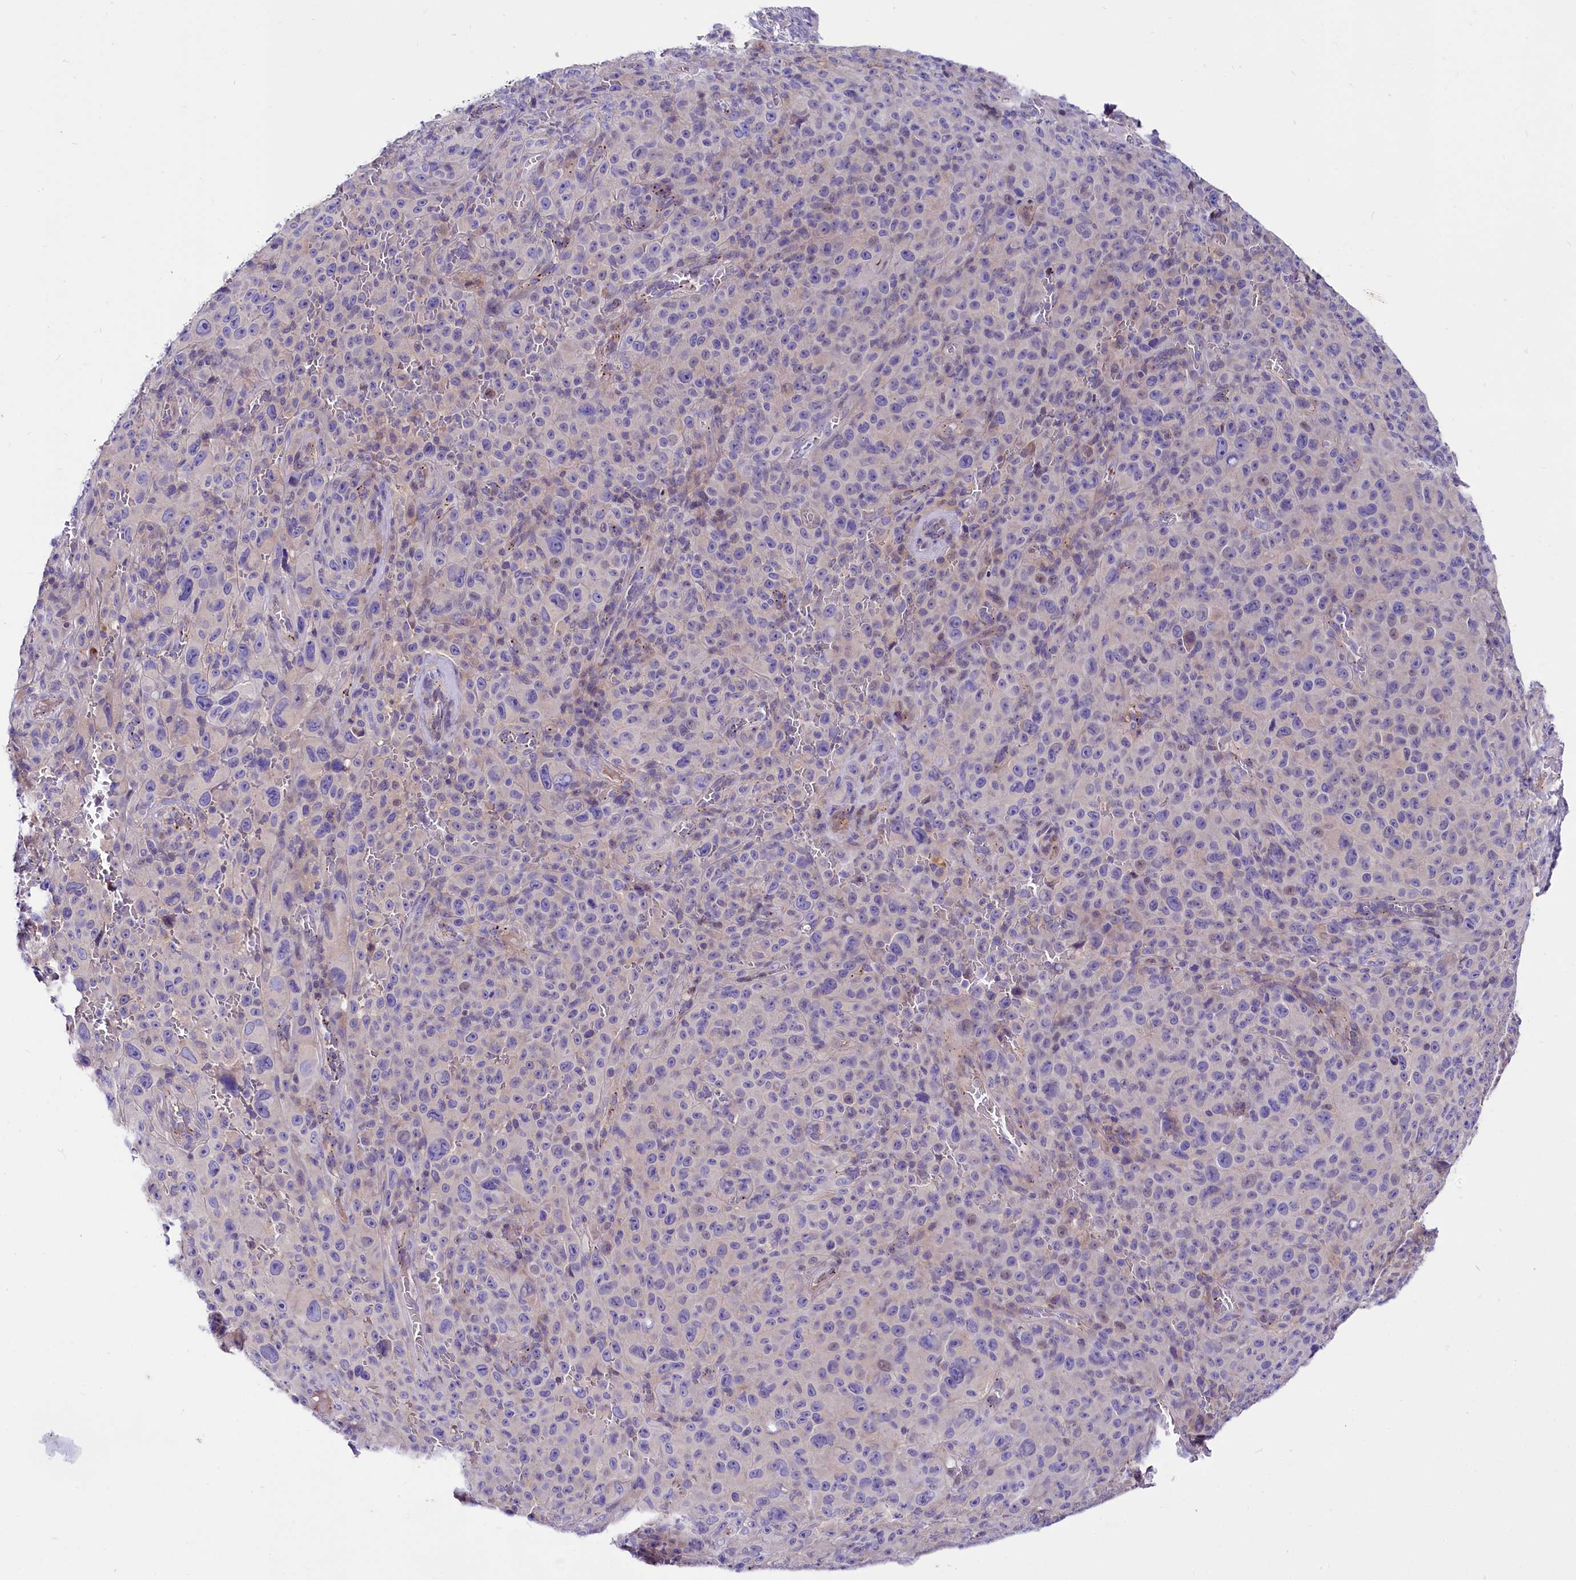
{"staining": {"intensity": "negative", "quantity": "none", "location": "none"}, "tissue": "melanoma", "cell_type": "Tumor cells", "image_type": "cancer", "snomed": [{"axis": "morphology", "description": "Malignant melanoma, NOS"}, {"axis": "topography", "description": "Skin"}], "caption": "Protein analysis of malignant melanoma shows no significant positivity in tumor cells.", "gene": "ABHD5", "patient": {"sex": "female", "age": 82}}